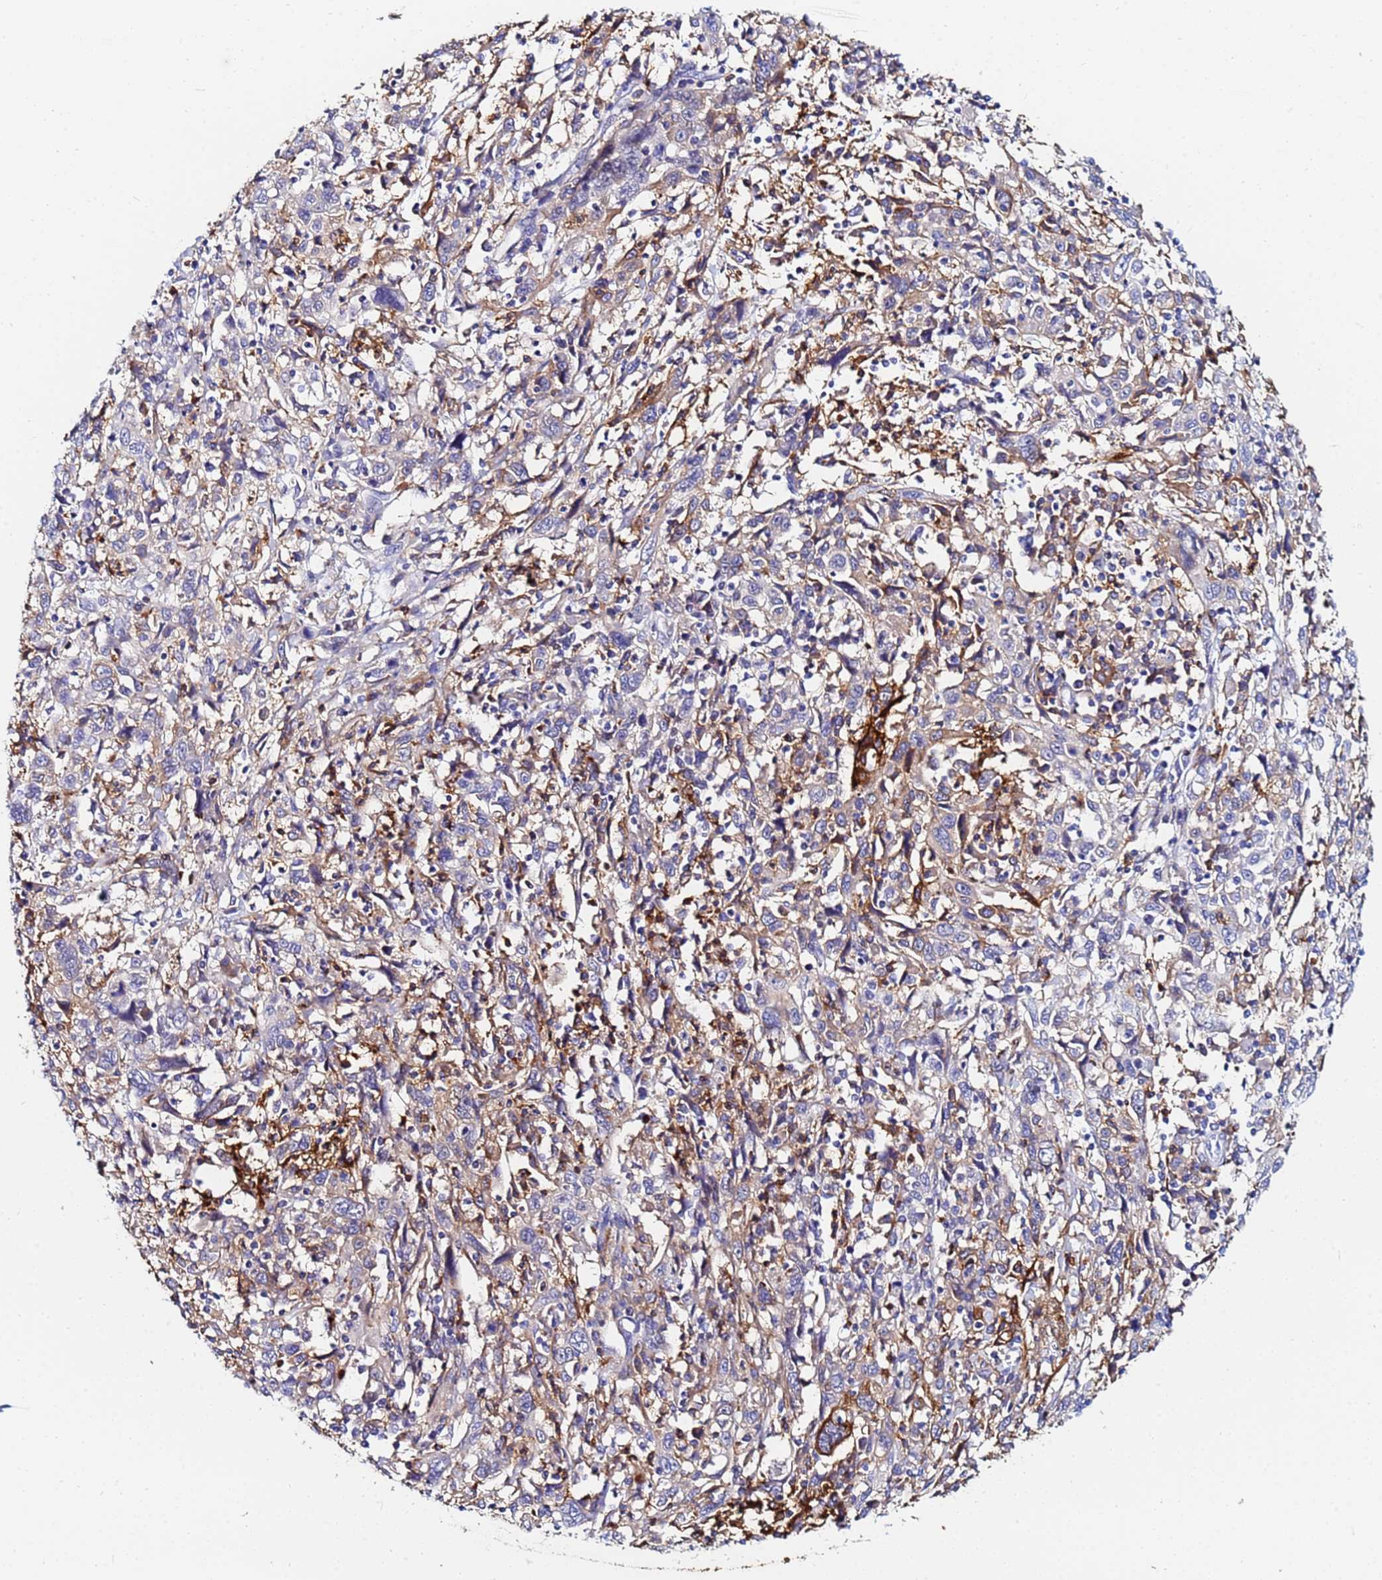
{"staining": {"intensity": "weak", "quantity": "<25%", "location": "cytoplasmic/membranous"}, "tissue": "cervical cancer", "cell_type": "Tumor cells", "image_type": "cancer", "snomed": [{"axis": "morphology", "description": "Squamous cell carcinoma, NOS"}, {"axis": "topography", "description": "Cervix"}], "caption": "High magnification brightfield microscopy of cervical cancer (squamous cell carcinoma) stained with DAB (brown) and counterstained with hematoxylin (blue): tumor cells show no significant staining.", "gene": "BASP1", "patient": {"sex": "female", "age": 46}}